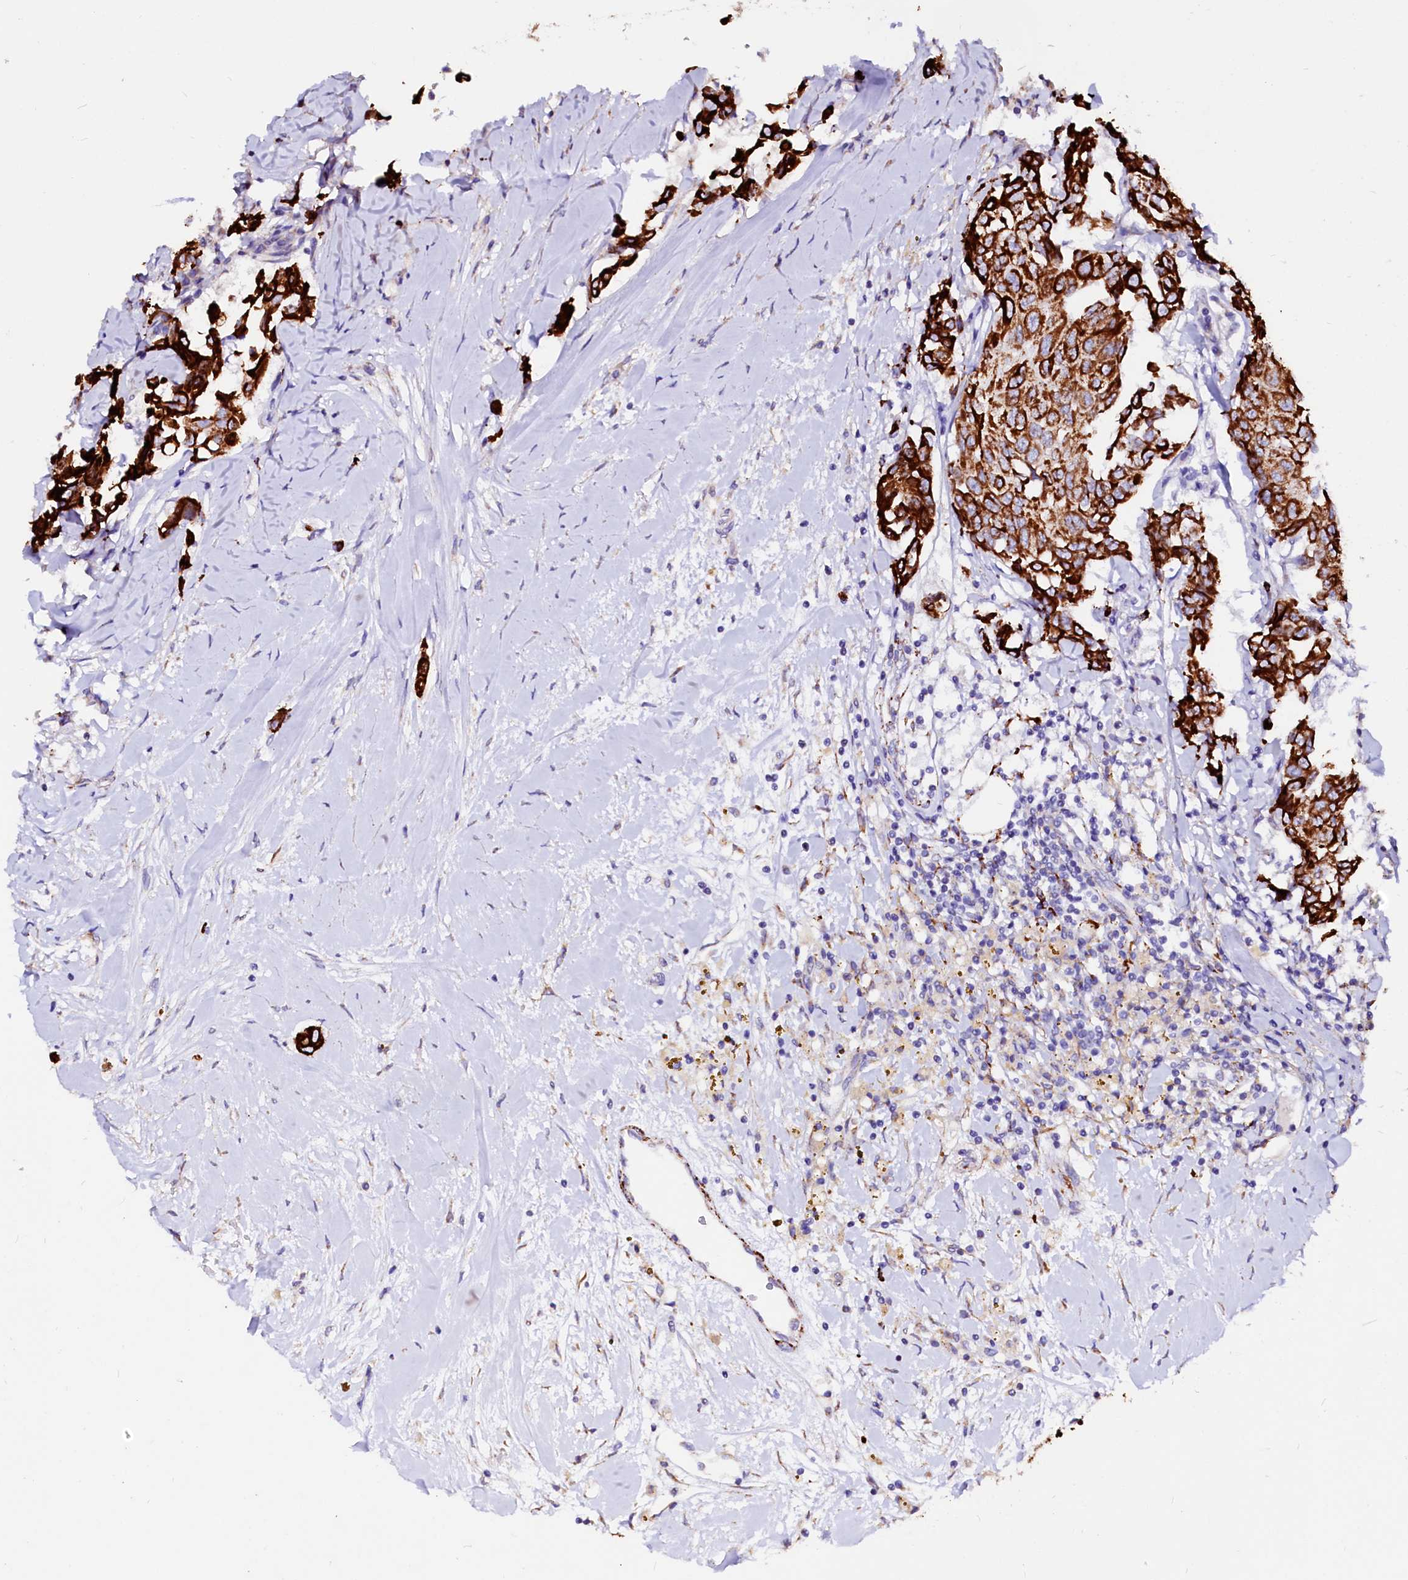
{"staining": {"intensity": "strong", "quantity": ">75%", "location": "cytoplasmic/membranous"}, "tissue": "breast cancer", "cell_type": "Tumor cells", "image_type": "cancer", "snomed": [{"axis": "morphology", "description": "Duct carcinoma"}, {"axis": "topography", "description": "Breast"}], "caption": "Immunohistochemical staining of human breast infiltrating ductal carcinoma shows high levels of strong cytoplasmic/membranous staining in about >75% of tumor cells.", "gene": "MAOB", "patient": {"sex": "female", "age": 80}}